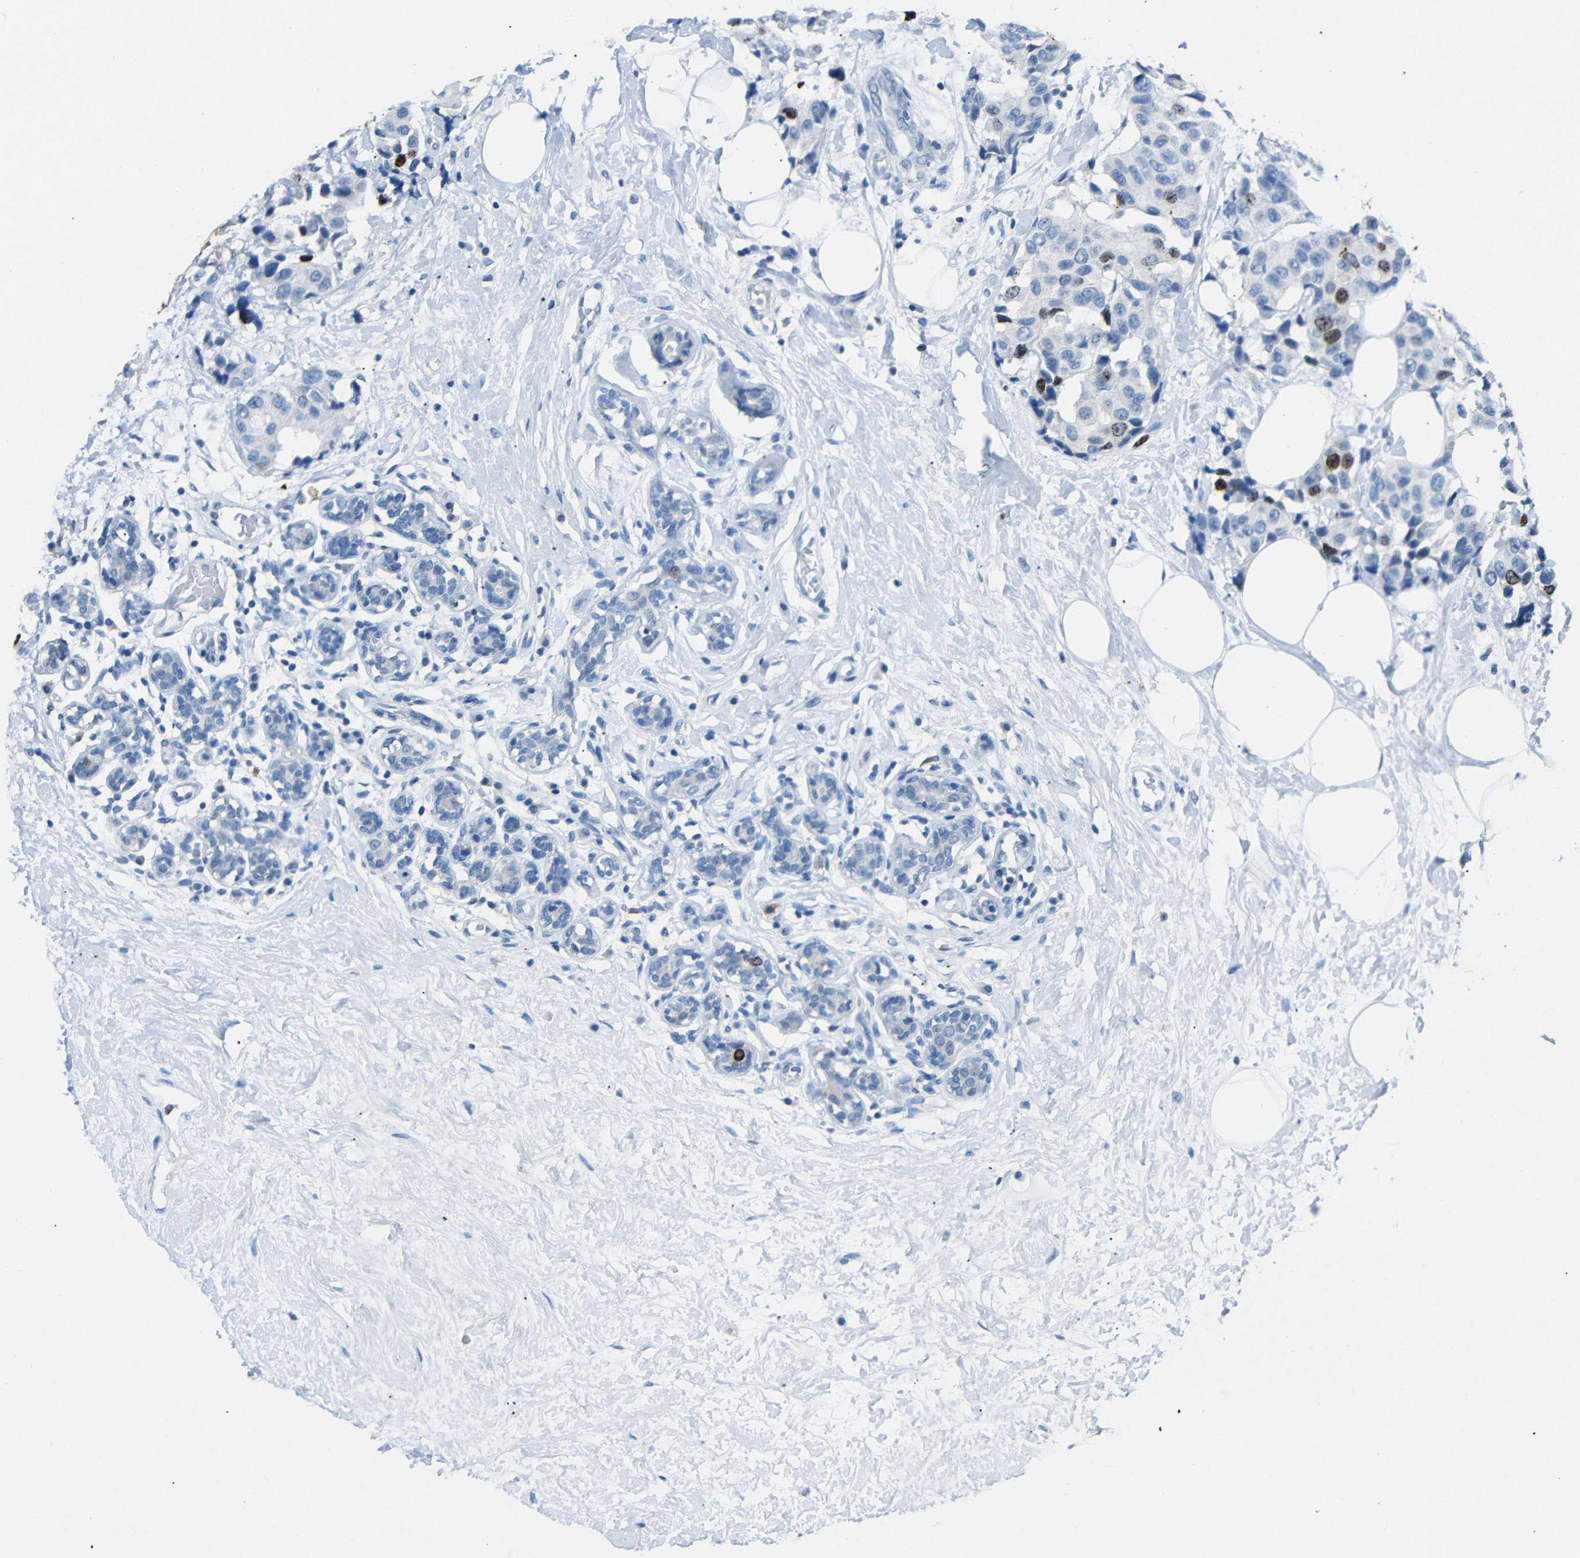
{"staining": {"intensity": "strong", "quantity": "<25%", "location": "nuclear"}, "tissue": "breast cancer", "cell_type": "Tumor cells", "image_type": "cancer", "snomed": [{"axis": "morphology", "description": "Normal tissue, NOS"}, {"axis": "morphology", "description": "Duct carcinoma"}, {"axis": "topography", "description": "Breast"}], "caption": "Human breast infiltrating ductal carcinoma stained with a brown dye demonstrates strong nuclear positive staining in approximately <25% of tumor cells.", "gene": "INCENP", "patient": {"sex": "female", "age": 39}}